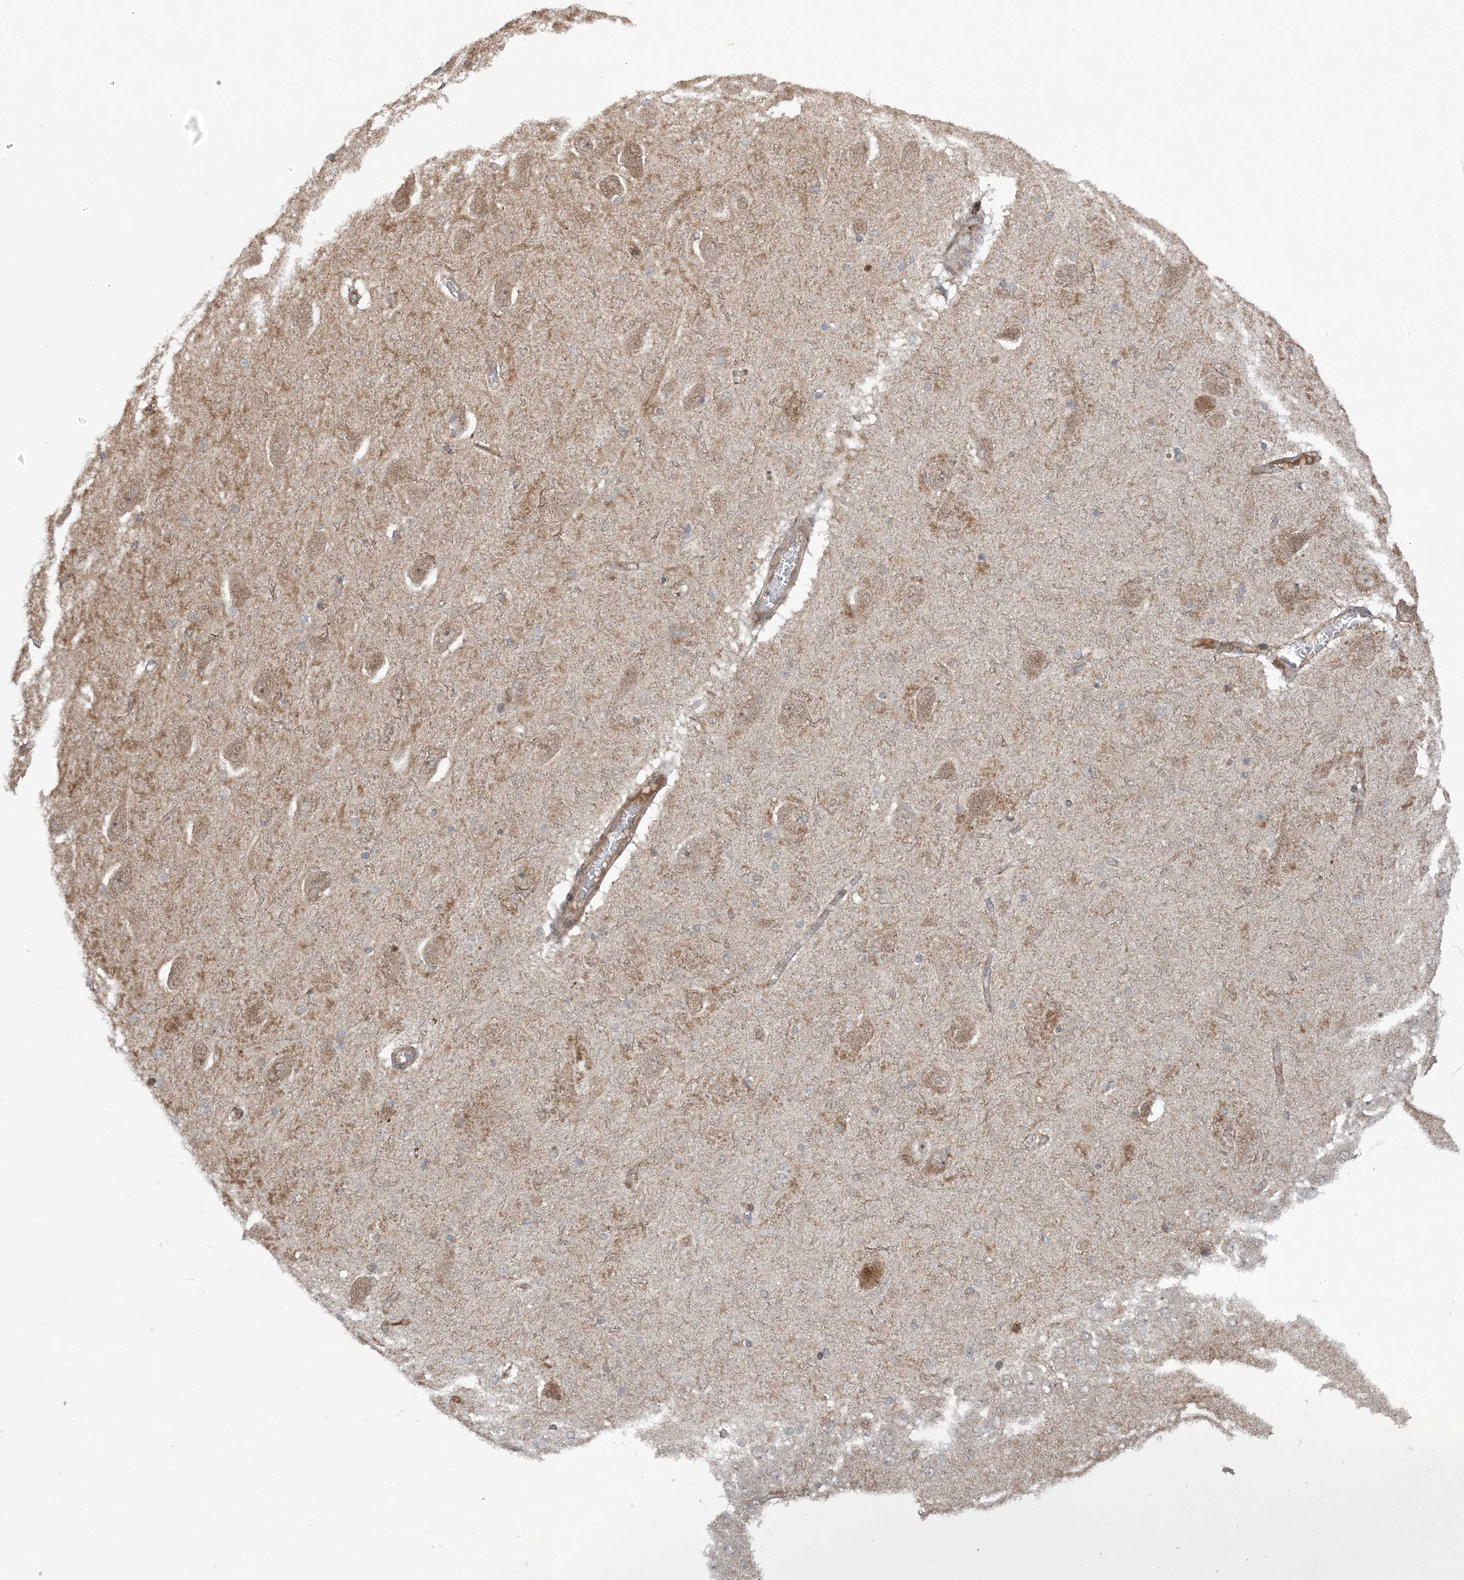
{"staining": {"intensity": "negative", "quantity": "none", "location": "none"}, "tissue": "hippocampus", "cell_type": "Glial cells", "image_type": "normal", "snomed": [{"axis": "morphology", "description": "Normal tissue, NOS"}, {"axis": "topography", "description": "Hippocampus"}], "caption": "Unremarkable hippocampus was stained to show a protein in brown. There is no significant staining in glial cells.", "gene": "PHLDB2", "patient": {"sex": "female", "age": 54}}